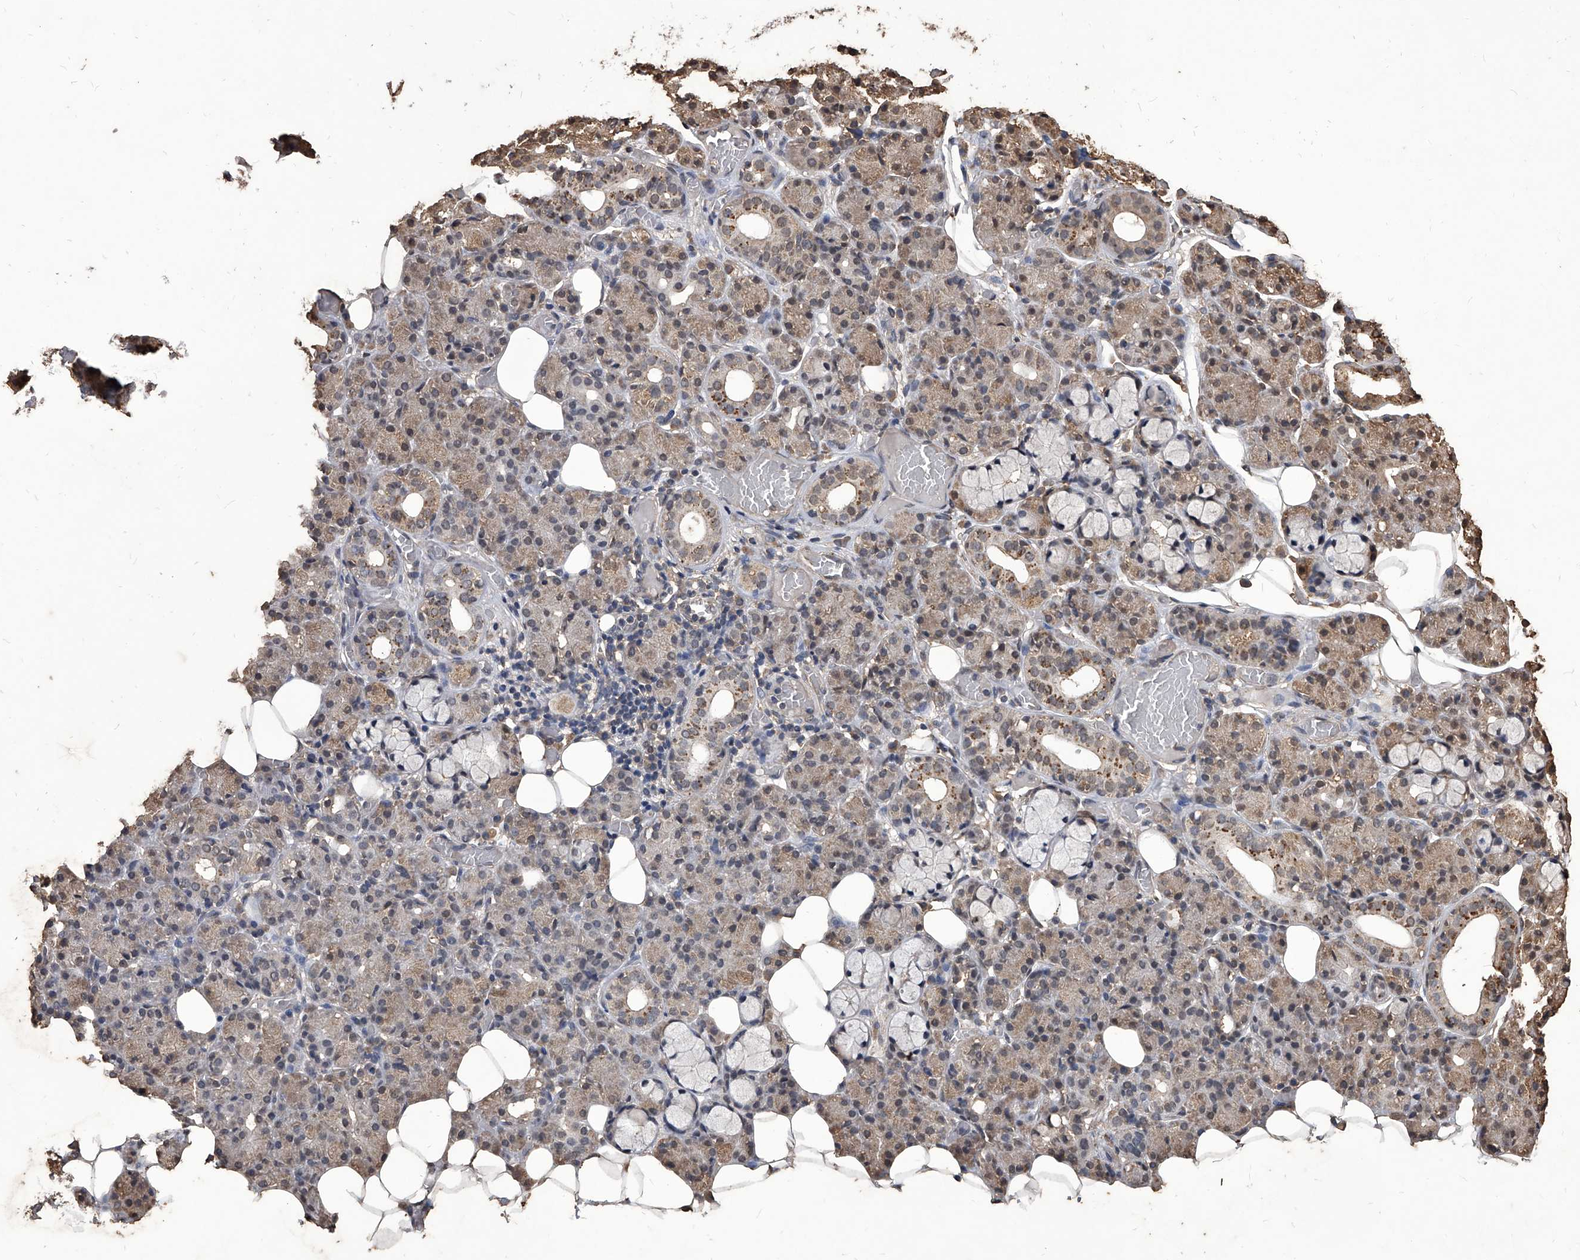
{"staining": {"intensity": "moderate", "quantity": "25%-75%", "location": "cytoplasmic/membranous,nuclear"}, "tissue": "salivary gland", "cell_type": "Glandular cells", "image_type": "normal", "snomed": [{"axis": "morphology", "description": "Normal tissue, NOS"}, {"axis": "topography", "description": "Salivary gland"}], "caption": "Salivary gland stained with IHC displays moderate cytoplasmic/membranous,nuclear positivity in about 25%-75% of glandular cells.", "gene": "FBXL4", "patient": {"sex": "male", "age": 63}}